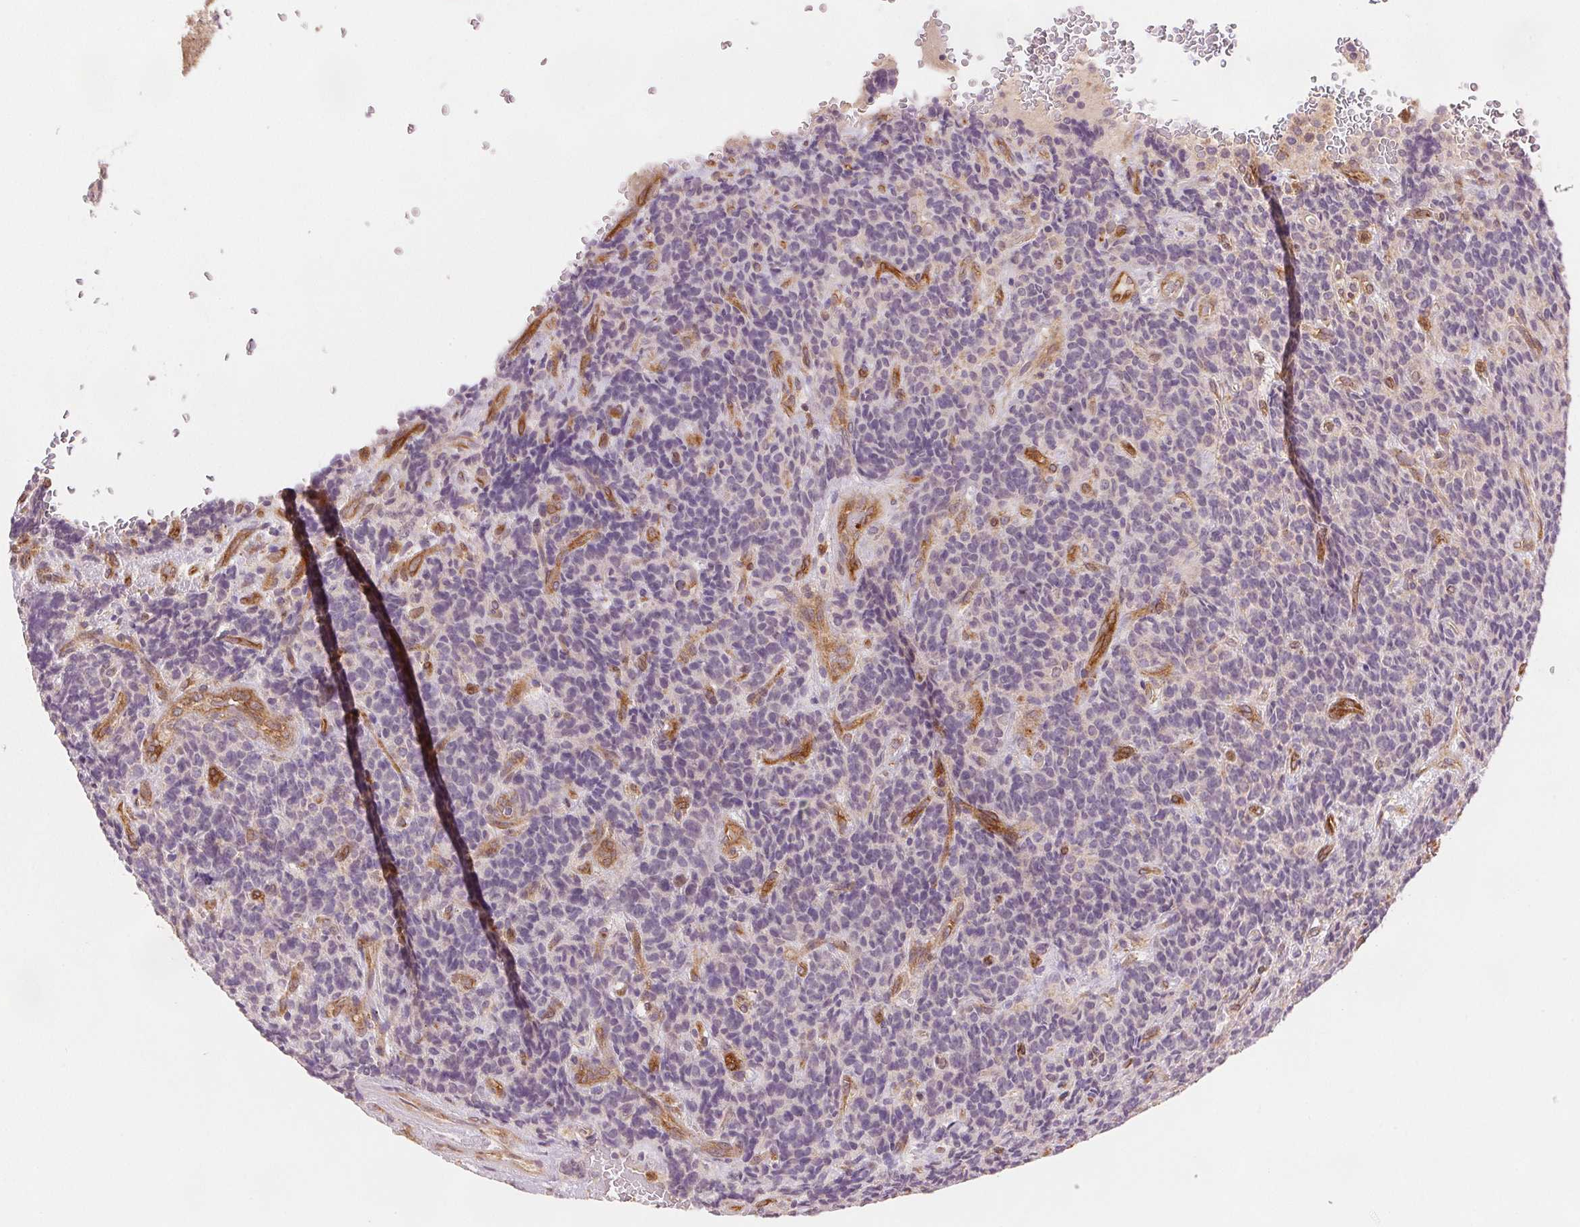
{"staining": {"intensity": "negative", "quantity": "none", "location": "none"}, "tissue": "carcinoid", "cell_type": "Tumor cells", "image_type": "cancer", "snomed": [{"axis": "morphology", "description": "Carcinoid, malignant, NOS"}, {"axis": "topography", "description": "Pancreas"}], "caption": "A photomicrograph of human carcinoid is negative for staining in tumor cells. (DAB IHC with hematoxylin counter stain).", "gene": "DIAPH2", "patient": {"sex": "male", "age": 36}}